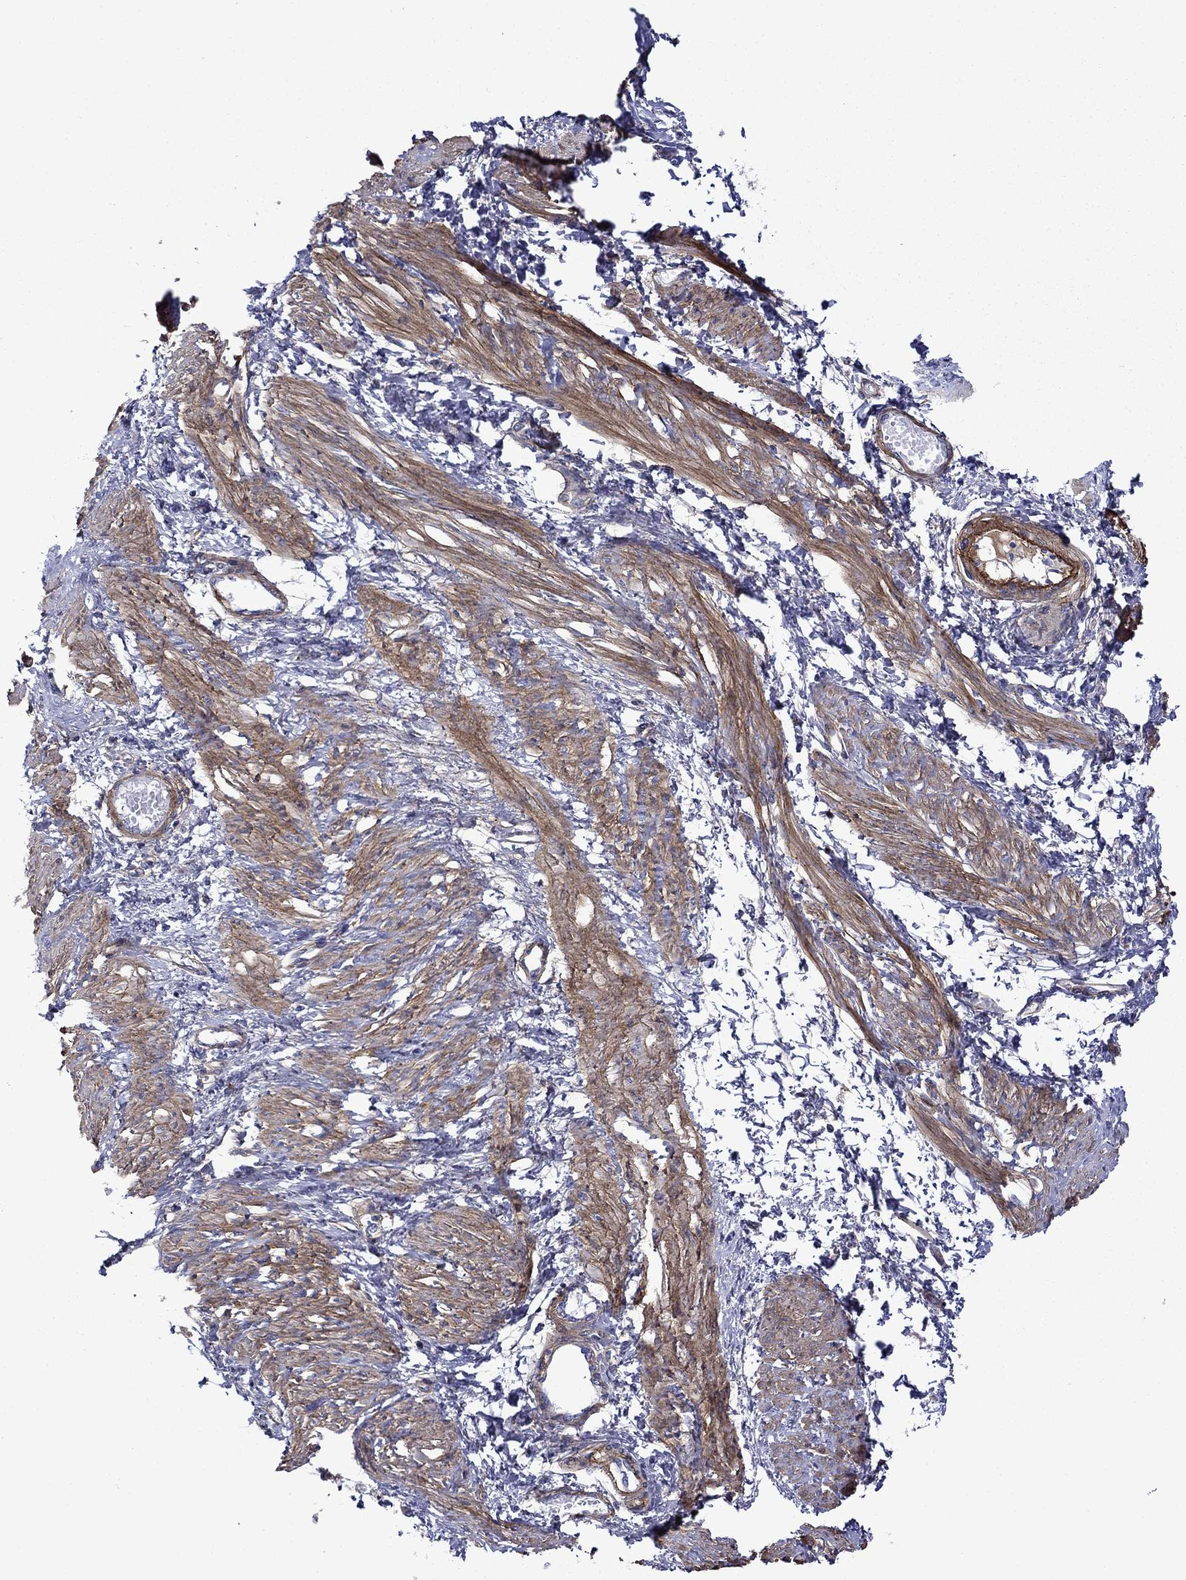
{"staining": {"intensity": "moderate", "quantity": "25%-75%", "location": "cytoplasmic/membranous"}, "tissue": "smooth muscle", "cell_type": "Smooth muscle cells", "image_type": "normal", "snomed": [{"axis": "morphology", "description": "Normal tissue, NOS"}, {"axis": "topography", "description": "Smooth muscle"}, {"axis": "topography", "description": "Uterus"}], "caption": "Human smooth muscle stained with a brown dye displays moderate cytoplasmic/membranous positive expression in about 25%-75% of smooth muscle cells.", "gene": "HSPG2", "patient": {"sex": "female", "age": 39}}